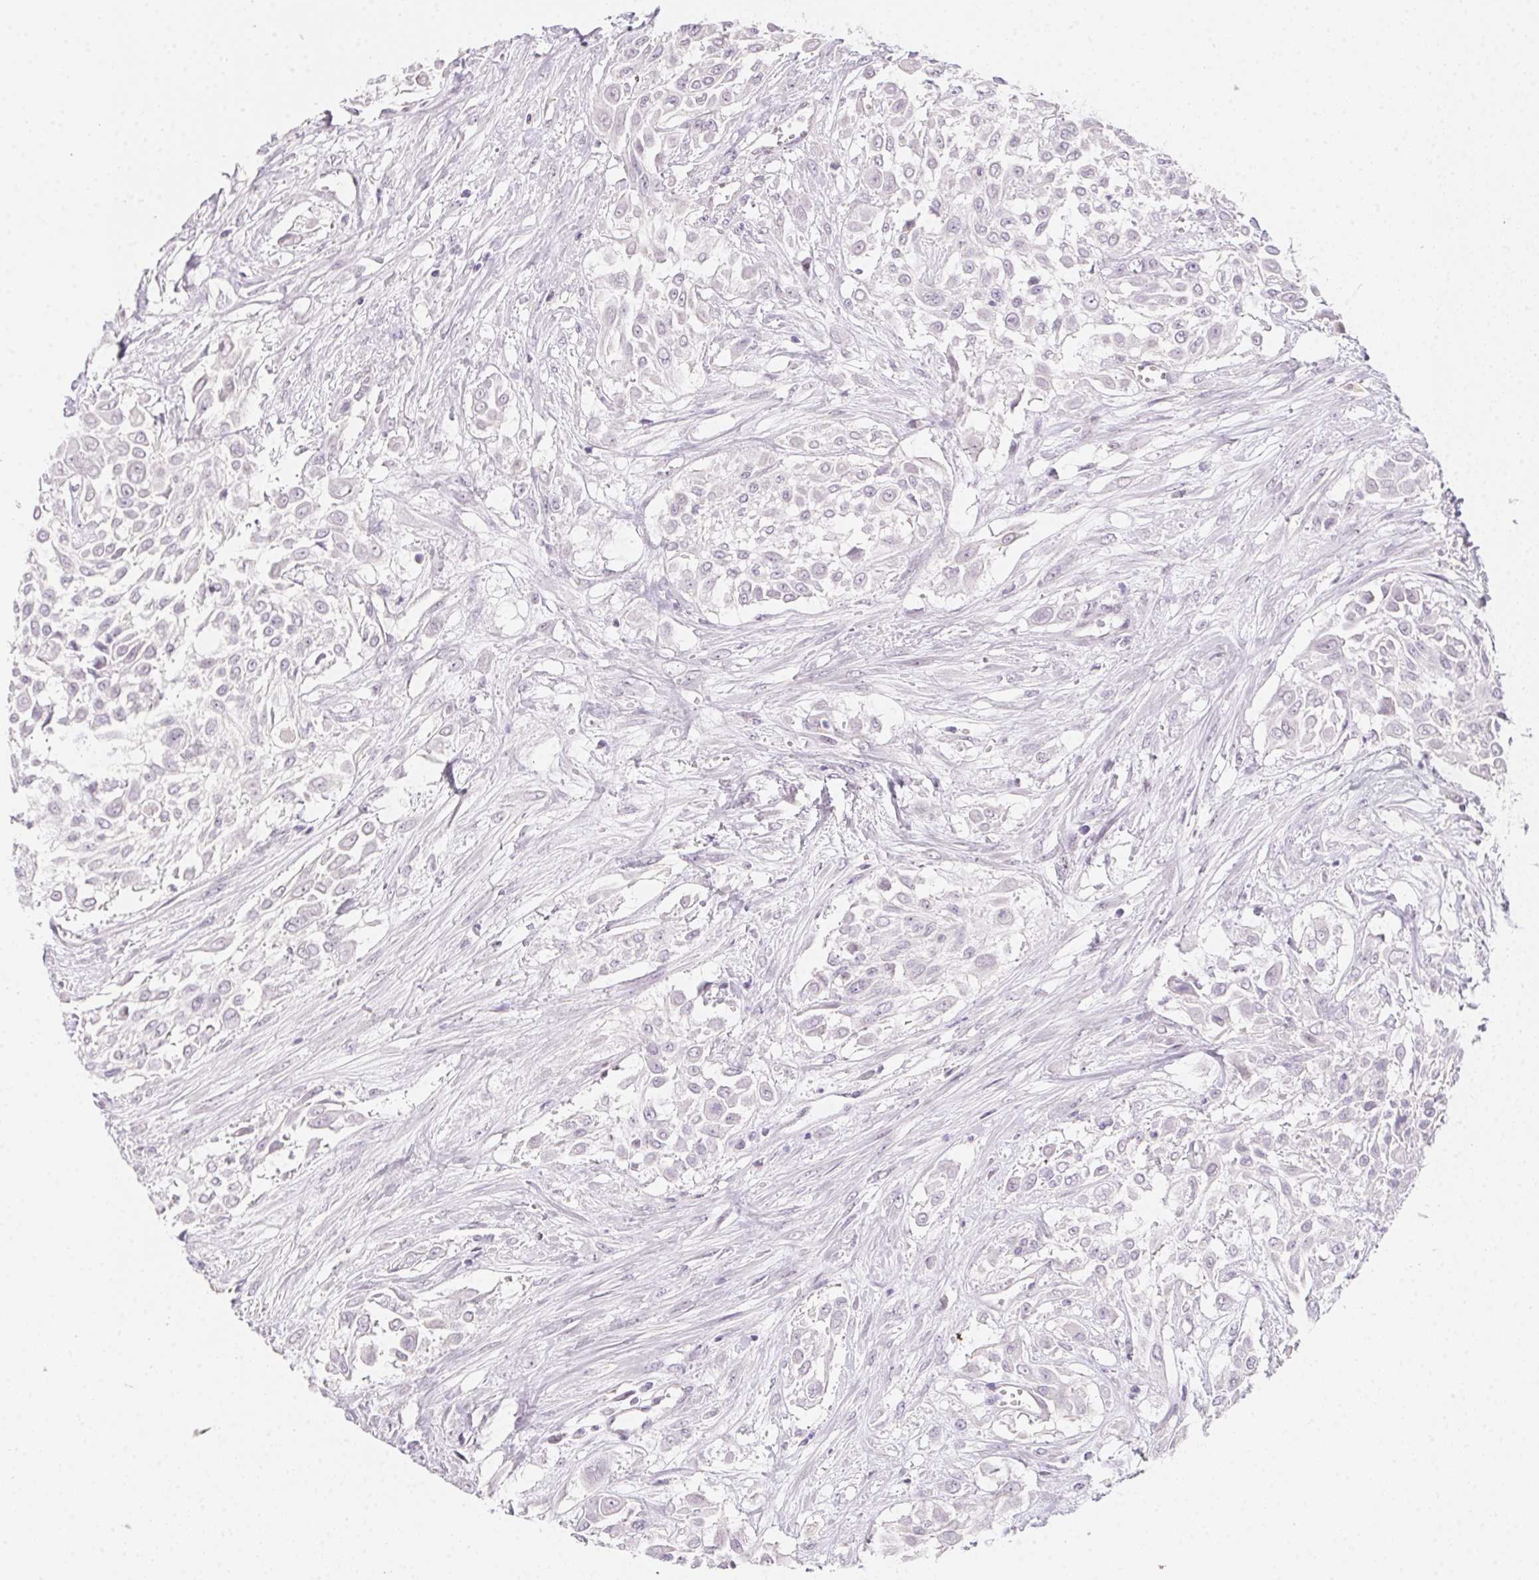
{"staining": {"intensity": "negative", "quantity": "none", "location": "none"}, "tissue": "urothelial cancer", "cell_type": "Tumor cells", "image_type": "cancer", "snomed": [{"axis": "morphology", "description": "Urothelial carcinoma, High grade"}, {"axis": "topography", "description": "Urinary bladder"}], "caption": "A histopathology image of high-grade urothelial carcinoma stained for a protein demonstrates no brown staining in tumor cells.", "gene": "MORC1", "patient": {"sex": "male", "age": 57}}